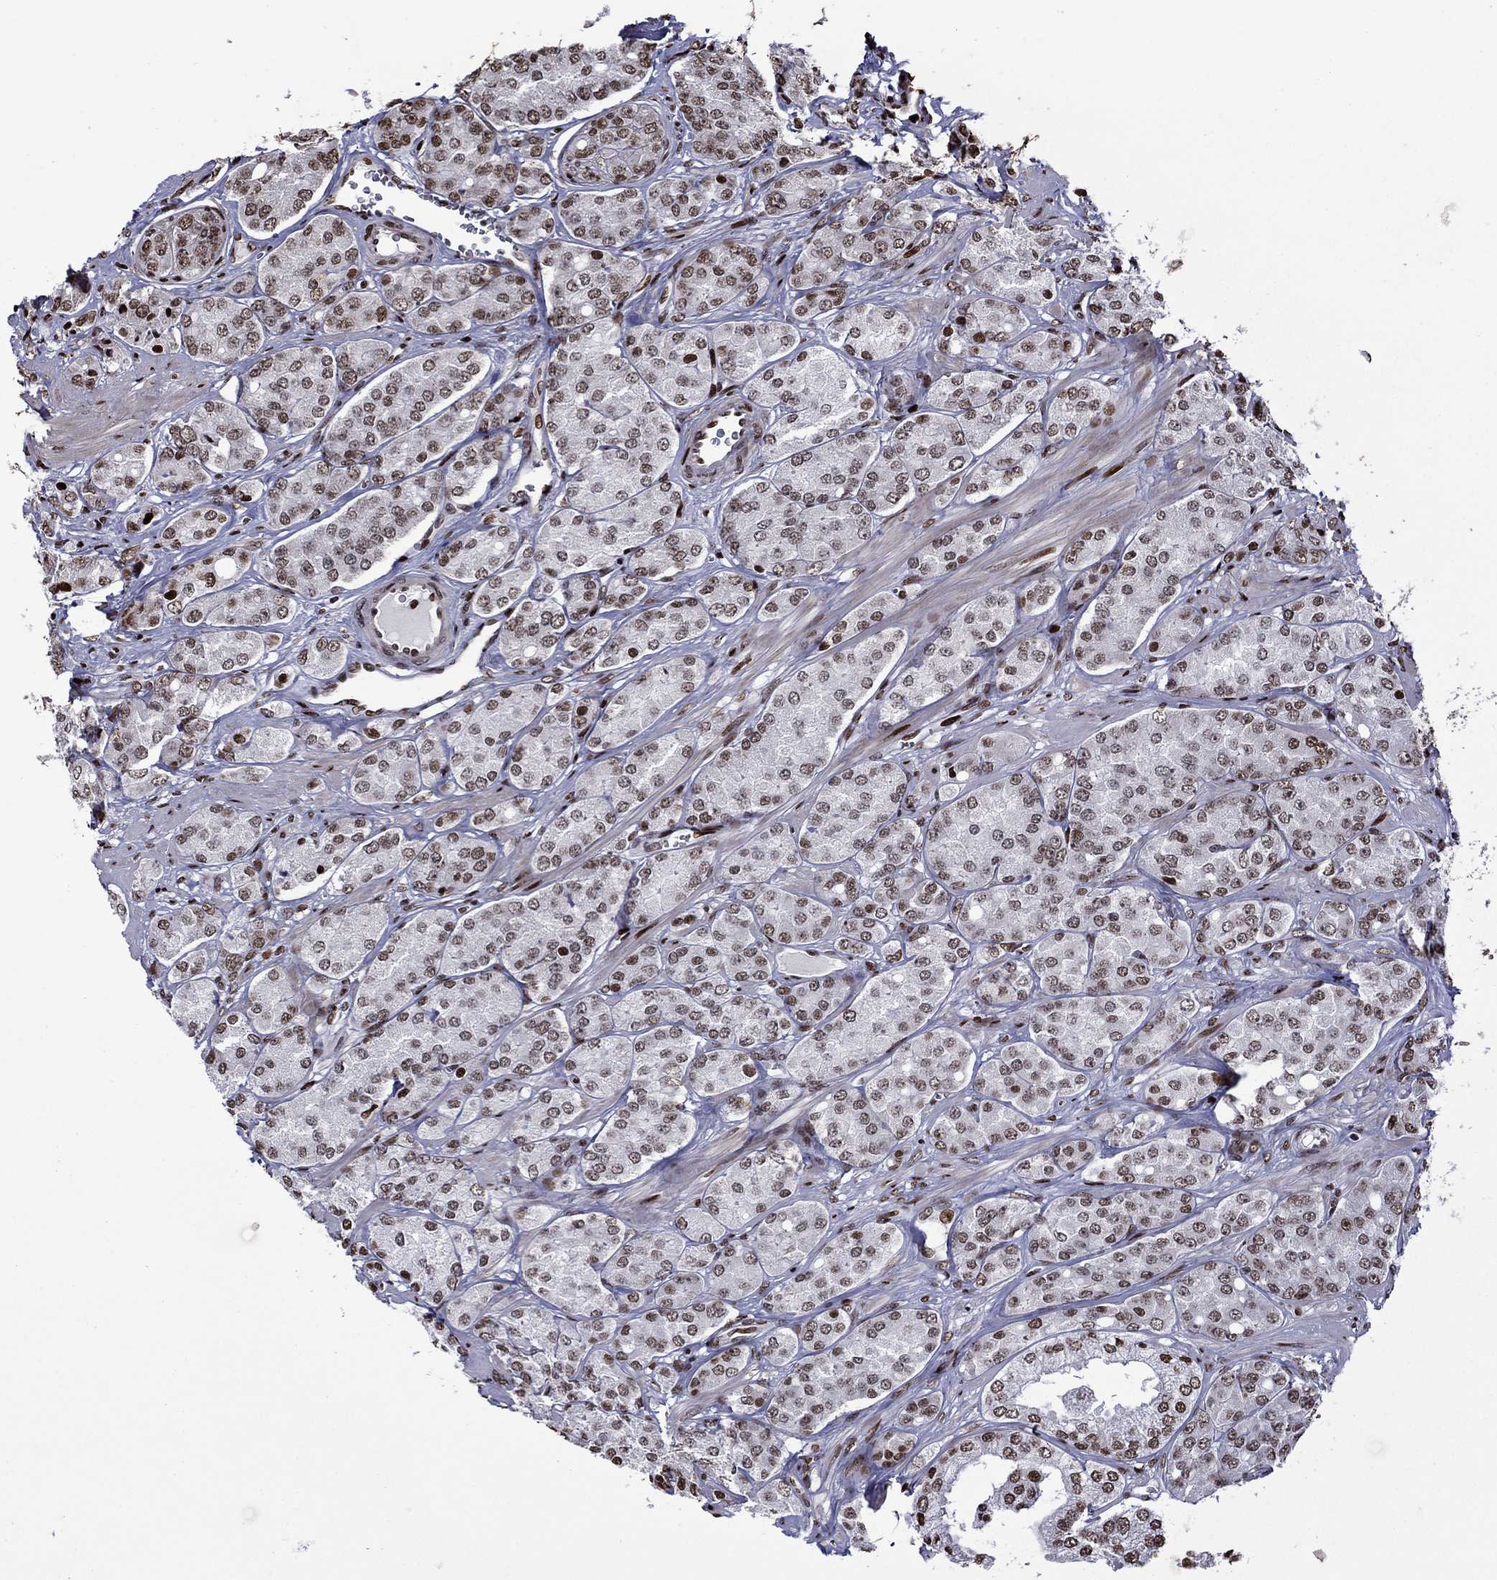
{"staining": {"intensity": "weak", "quantity": "25%-75%", "location": "nuclear"}, "tissue": "prostate cancer", "cell_type": "Tumor cells", "image_type": "cancer", "snomed": [{"axis": "morphology", "description": "Adenocarcinoma, NOS"}, {"axis": "topography", "description": "Prostate"}], "caption": "Protein staining exhibits weak nuclear staining in about 25%-75% of tumor cells in prostate cancer (adenocarcinoma).", "gene": "LIMK1", "patient": {"sex": "male", "age": 67}}